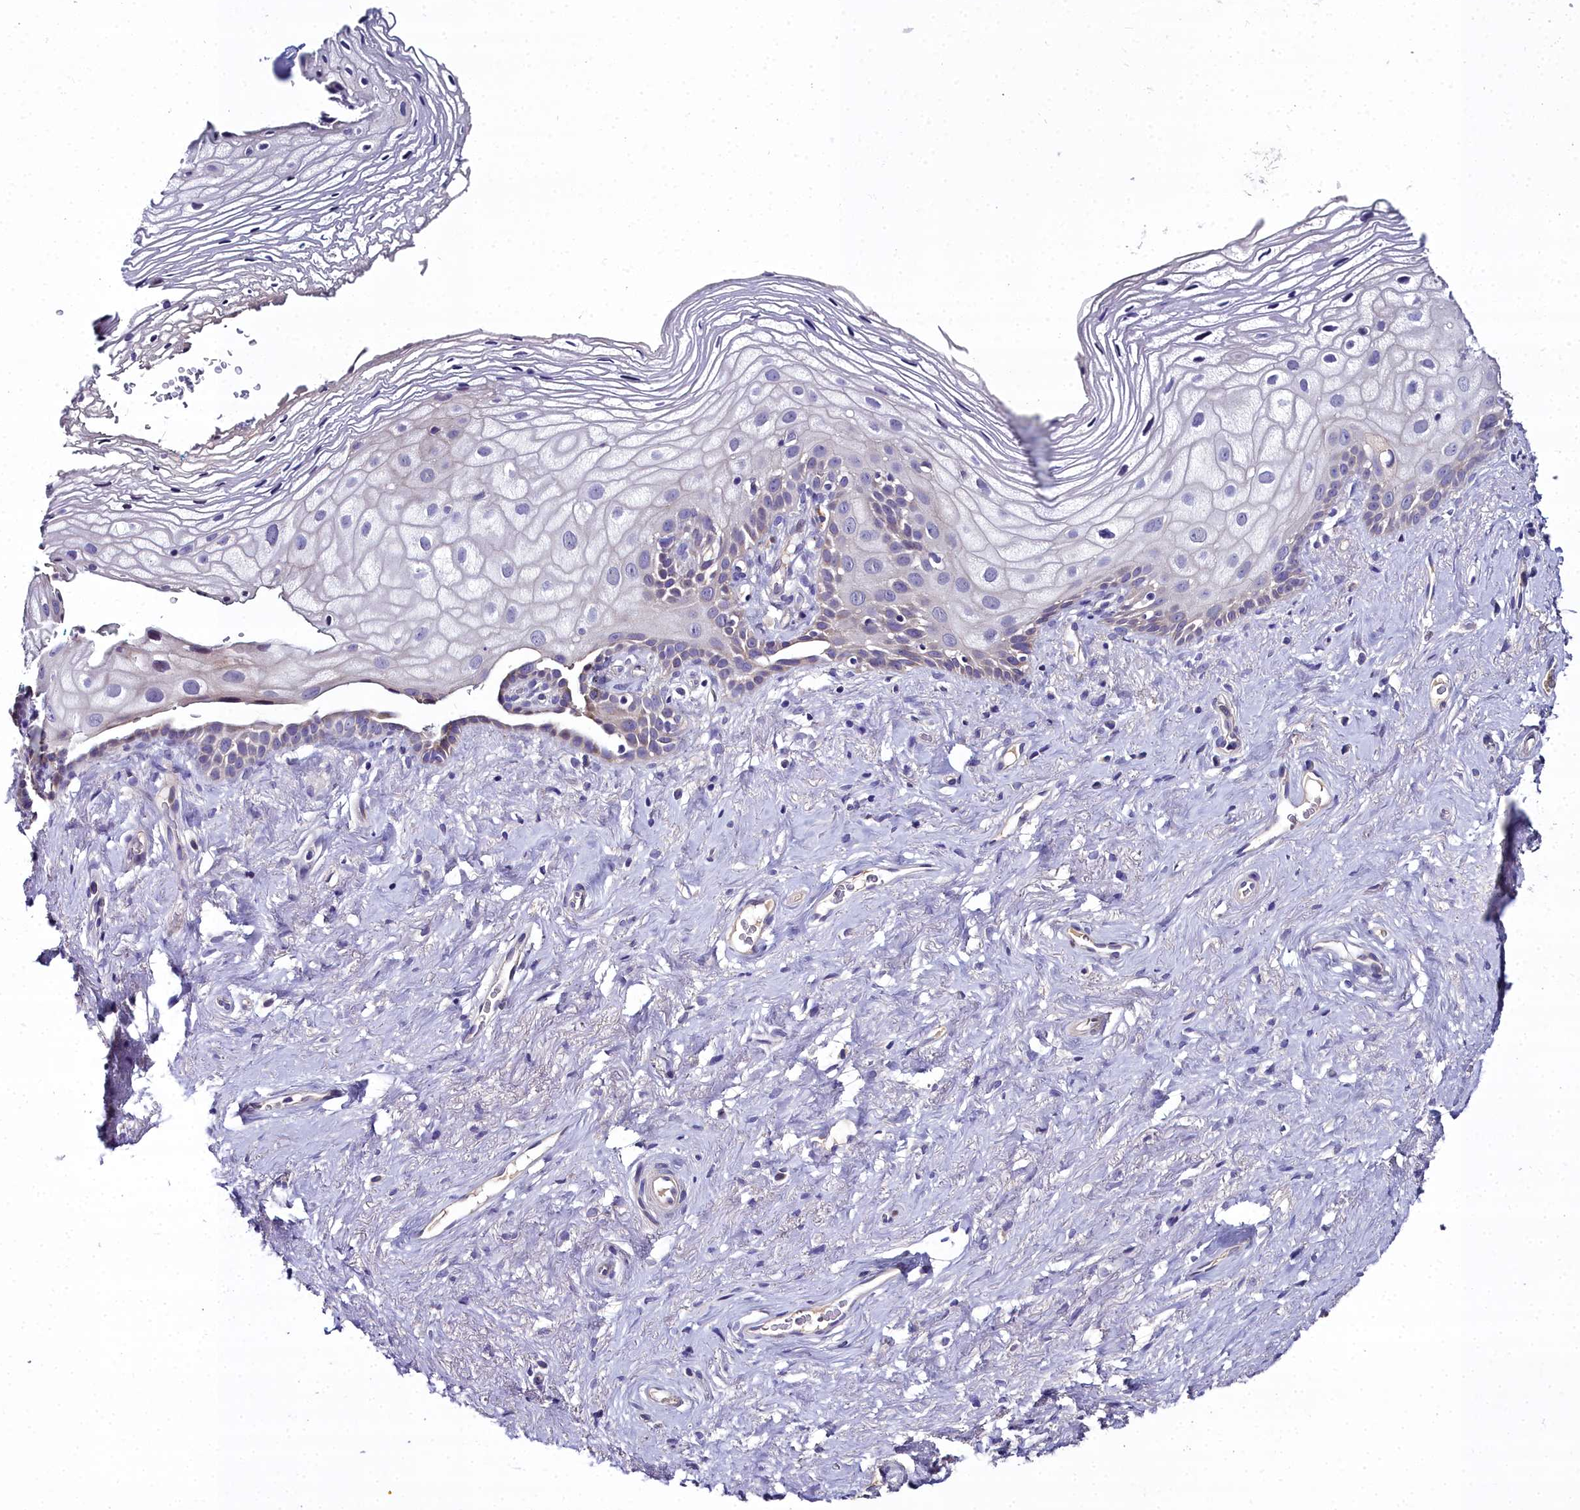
{"staining": {"intensity": "weak", "quantity": "25%-75%", "location": "cytoplasmic/membranous"}, "tissue": "vagina", "cell_type": "Squamous epithelial cells", "image_type": "normal", "snomed": [{"axis": "morphology", "description": "Normal tissue, NOS"}, {"axis": "morphology", "description": "Adenocarcinoma, NOS"}, {"axis": "topography", "description": "Rectum"}, {"axis": "topography", "description": "Vagina"}], "caption": "Vagina stained with DAB immunohistochemistry exhibits low levels of weak cytoplasmic/membranous expression in about 25%-75% of squamous epithelial cells.", "gene": "NT5M", "patient": {"sex": "female", "age": 71}}